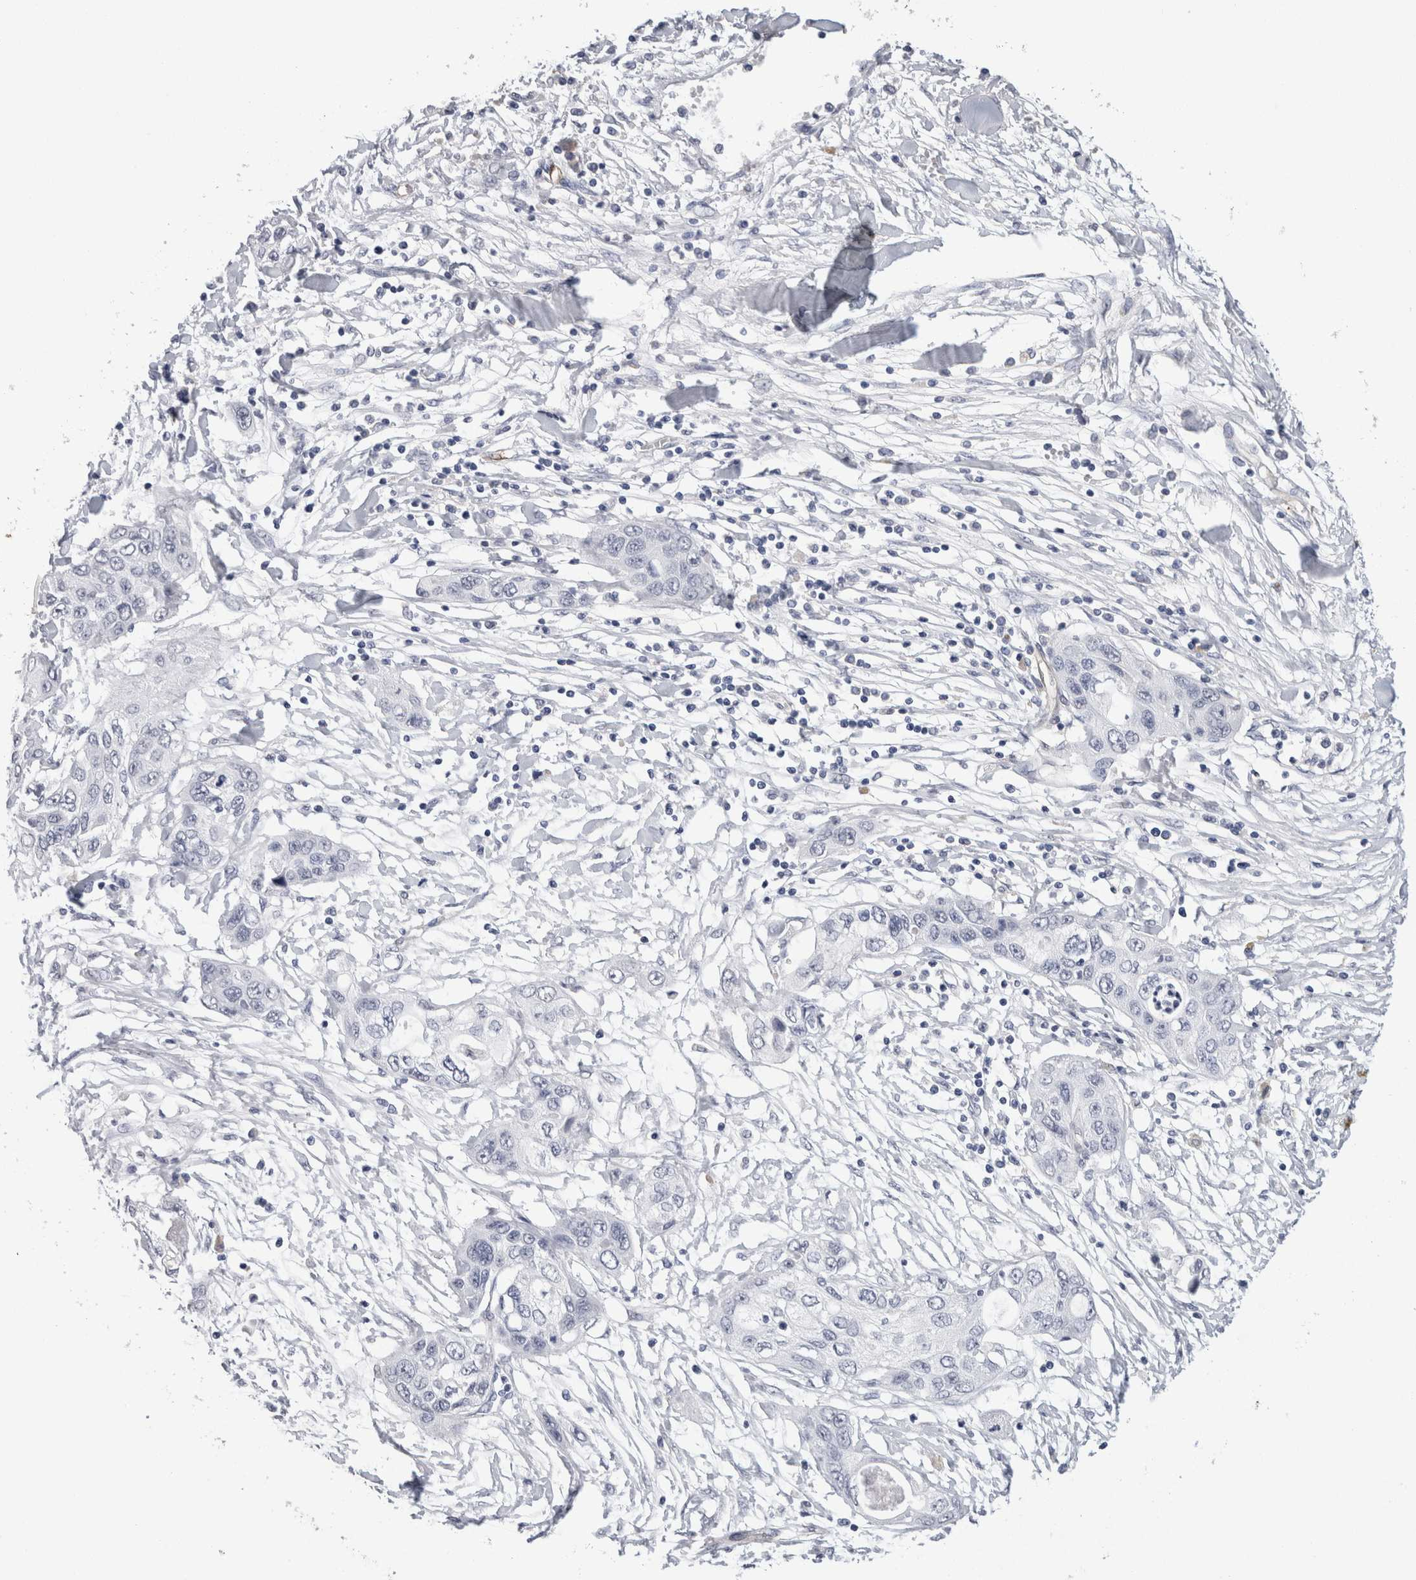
{"staining": {"intensity": "negative", "quantity": "none", "location": "none"}, "tissue": "pancreatic cancer", "cell_type": "Tumor cells", "image_type": "cancer", "snomed": [{"axis": "morphology", "description": "Adenocarcinoma, NOS"}, {"axis": "topography", "description": "Pancreas"}], "caption": "The immunohistochemistry image has no significant staining in tumor cells of adenocarcinoma (pancreatic) tissue.", "gene": "FABP4", "patient": {"sex": "female", "age": 70}}